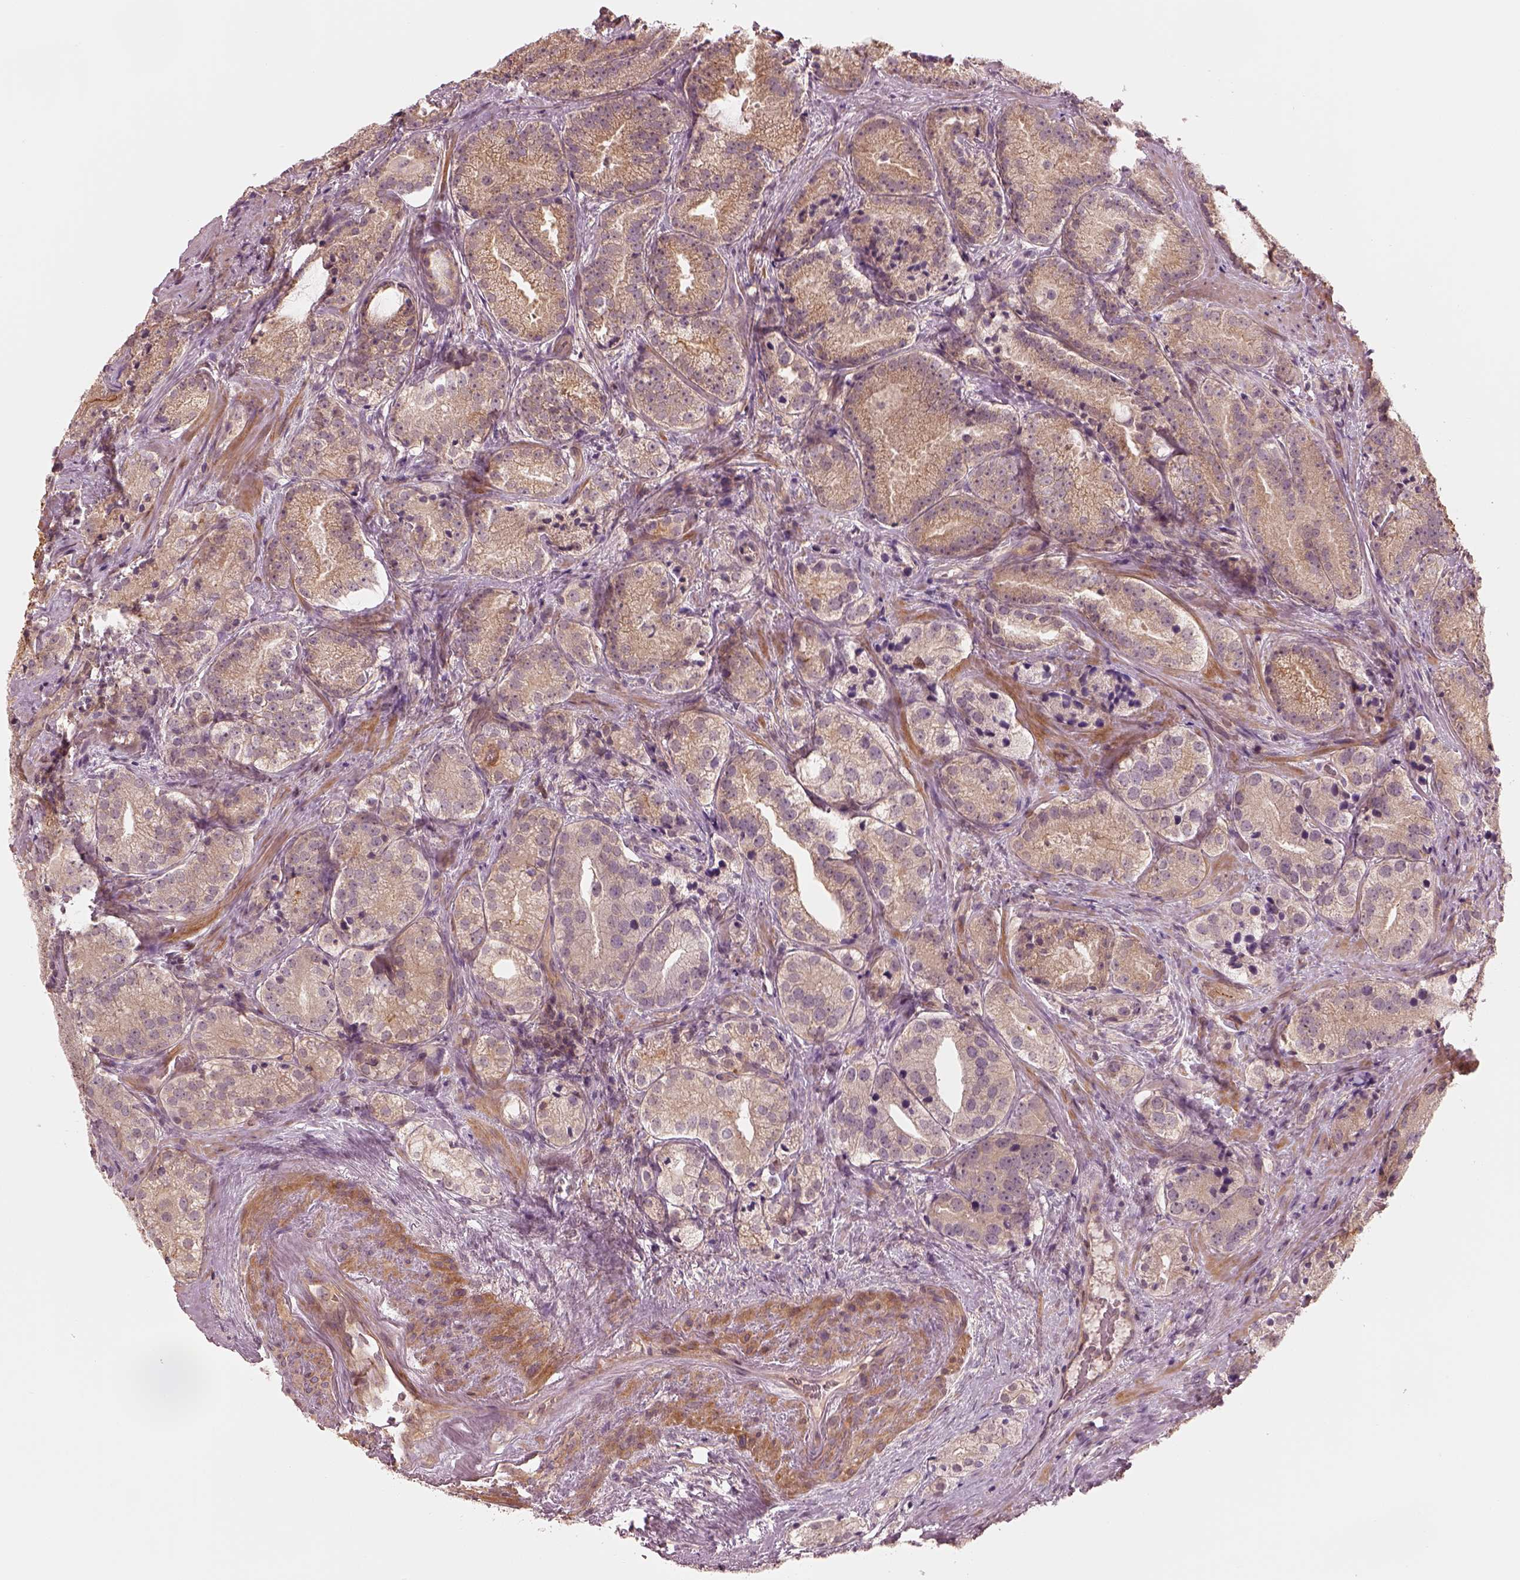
{"staining": {"intensity": "weak", "quantity": ">75%", "location": "cytoplasmic/membranous"}, "tissue": "prostate cancer", "cell_type": "Tumor cells", "image_type": "cancer", "snomed": [{"axis": "morphology", "description": "Adenocarcinoma, NOS"}, {"axis": "morphology", "description": "Adenocarcinoma, High grade"}, {"axis": "topography", "description": "Prostate"}], "caption": "An image of prostate cancer stained for a protein demonstrates weak cytoplasmic/membranous brown staining in tumor cells. Nuclei are stained in blue.", "gene": "FAM107B", "patient": {"sex": "male", "age": 64}}